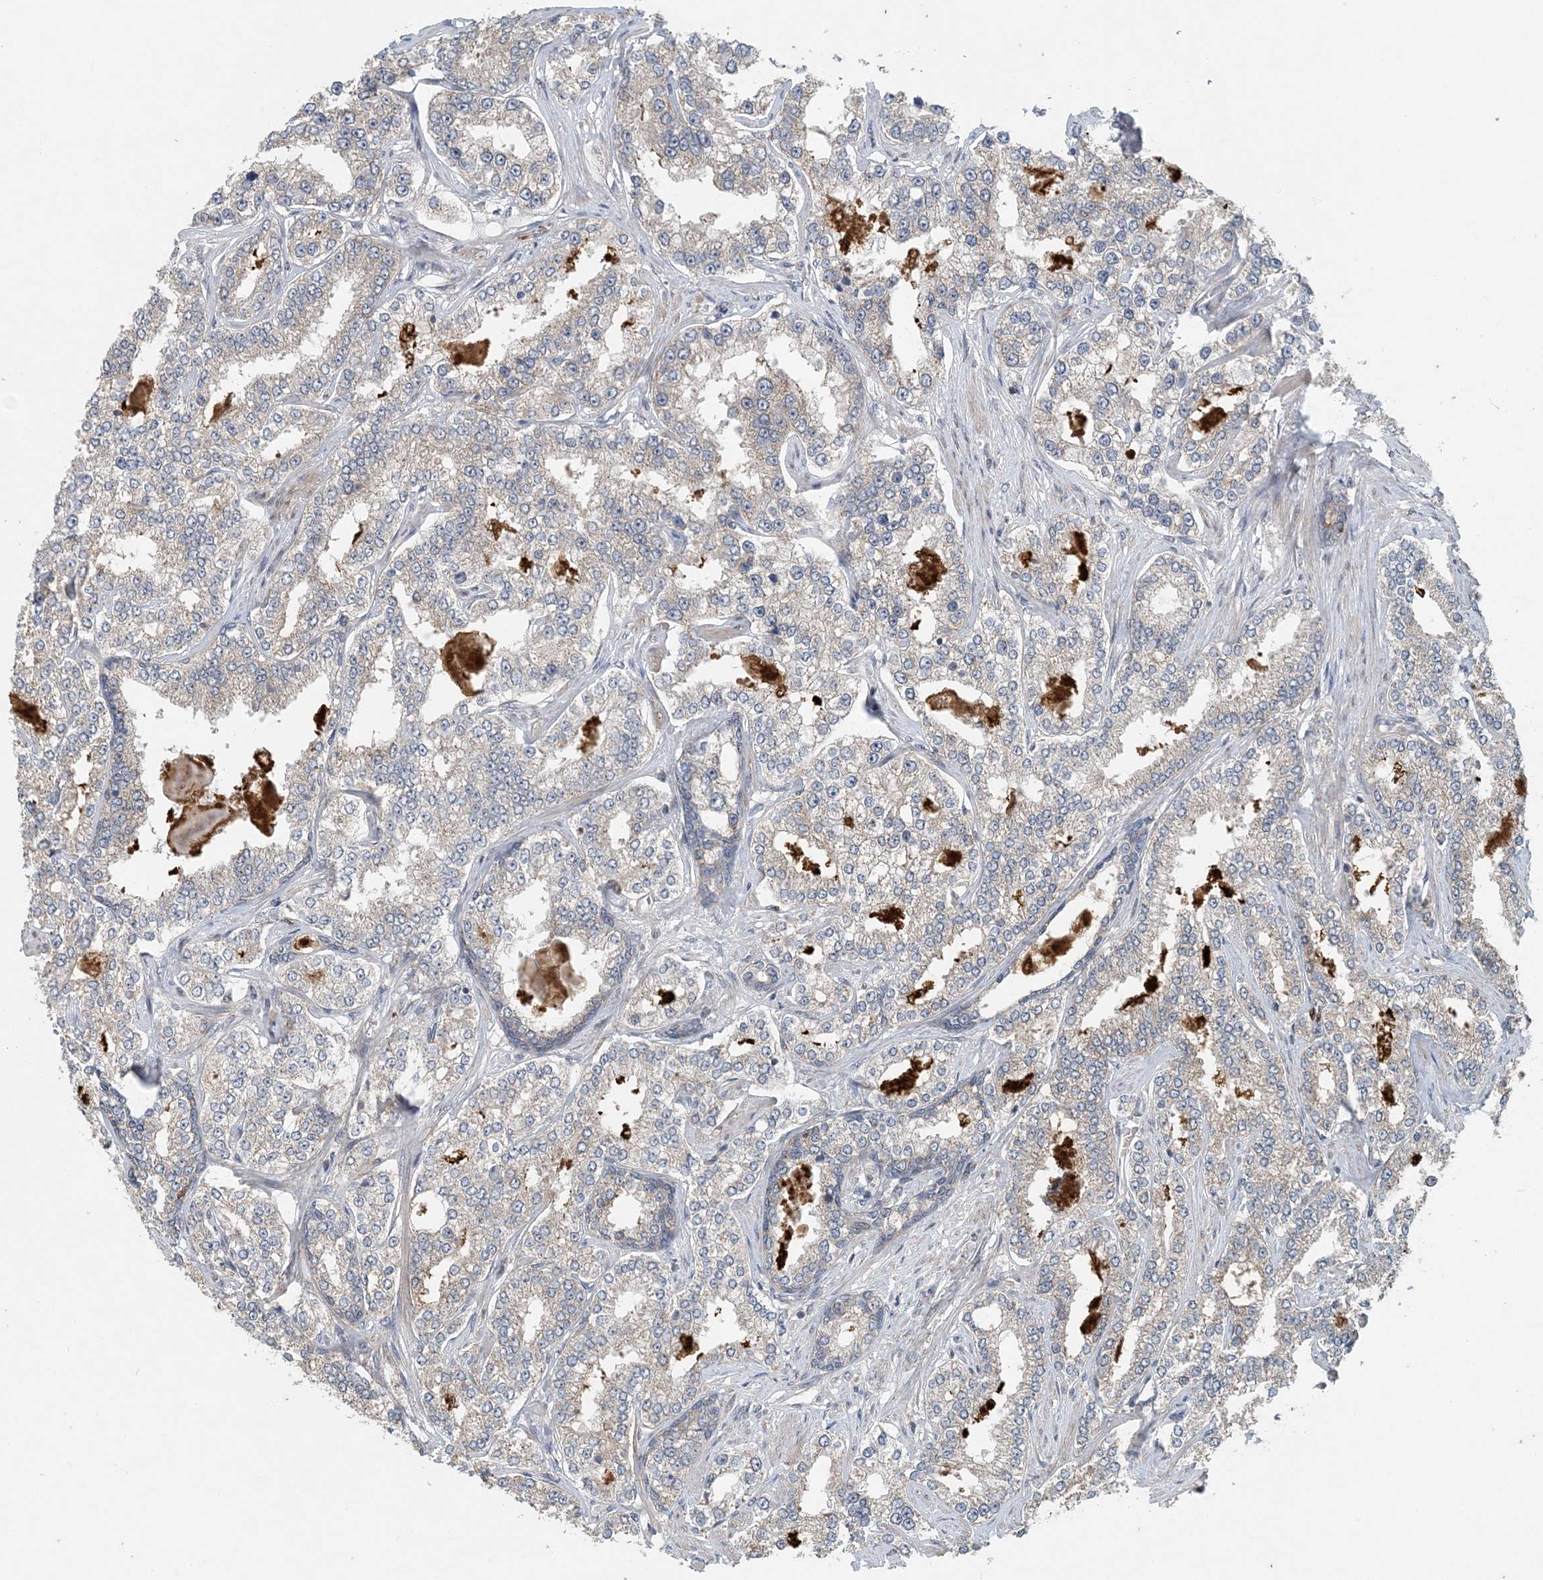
{"staining": {"intensity": "weak", "quantity": "25%-75%", "location": "cytoplasmic/membranous"}, "tissue": "prostate cancer", "cell_type": "Tumor cells", "image_type": "cancer", "snomed": [{"axis": "morphology", "description": "Normal tissue, NOS"}, {"axis": "morphology", "description": "Adenocarcinoma, High grade"}, {"axis": "topography", "description": "Prostate"}], "caption": "Protein expression by immunohistochemistry (IHC) reveals weak cytoplasmic/membranous staining in approximately 25%-75% of tumor cells in prostate cancer (high-grade adenocarcinoma). The staining is performed using DAB brown chromogen to label protein expression. The nuclei are counter-stained blue using hematoxylin.", "gene": "MYO9B", "patient": {"sex": "male", "age": 83}}